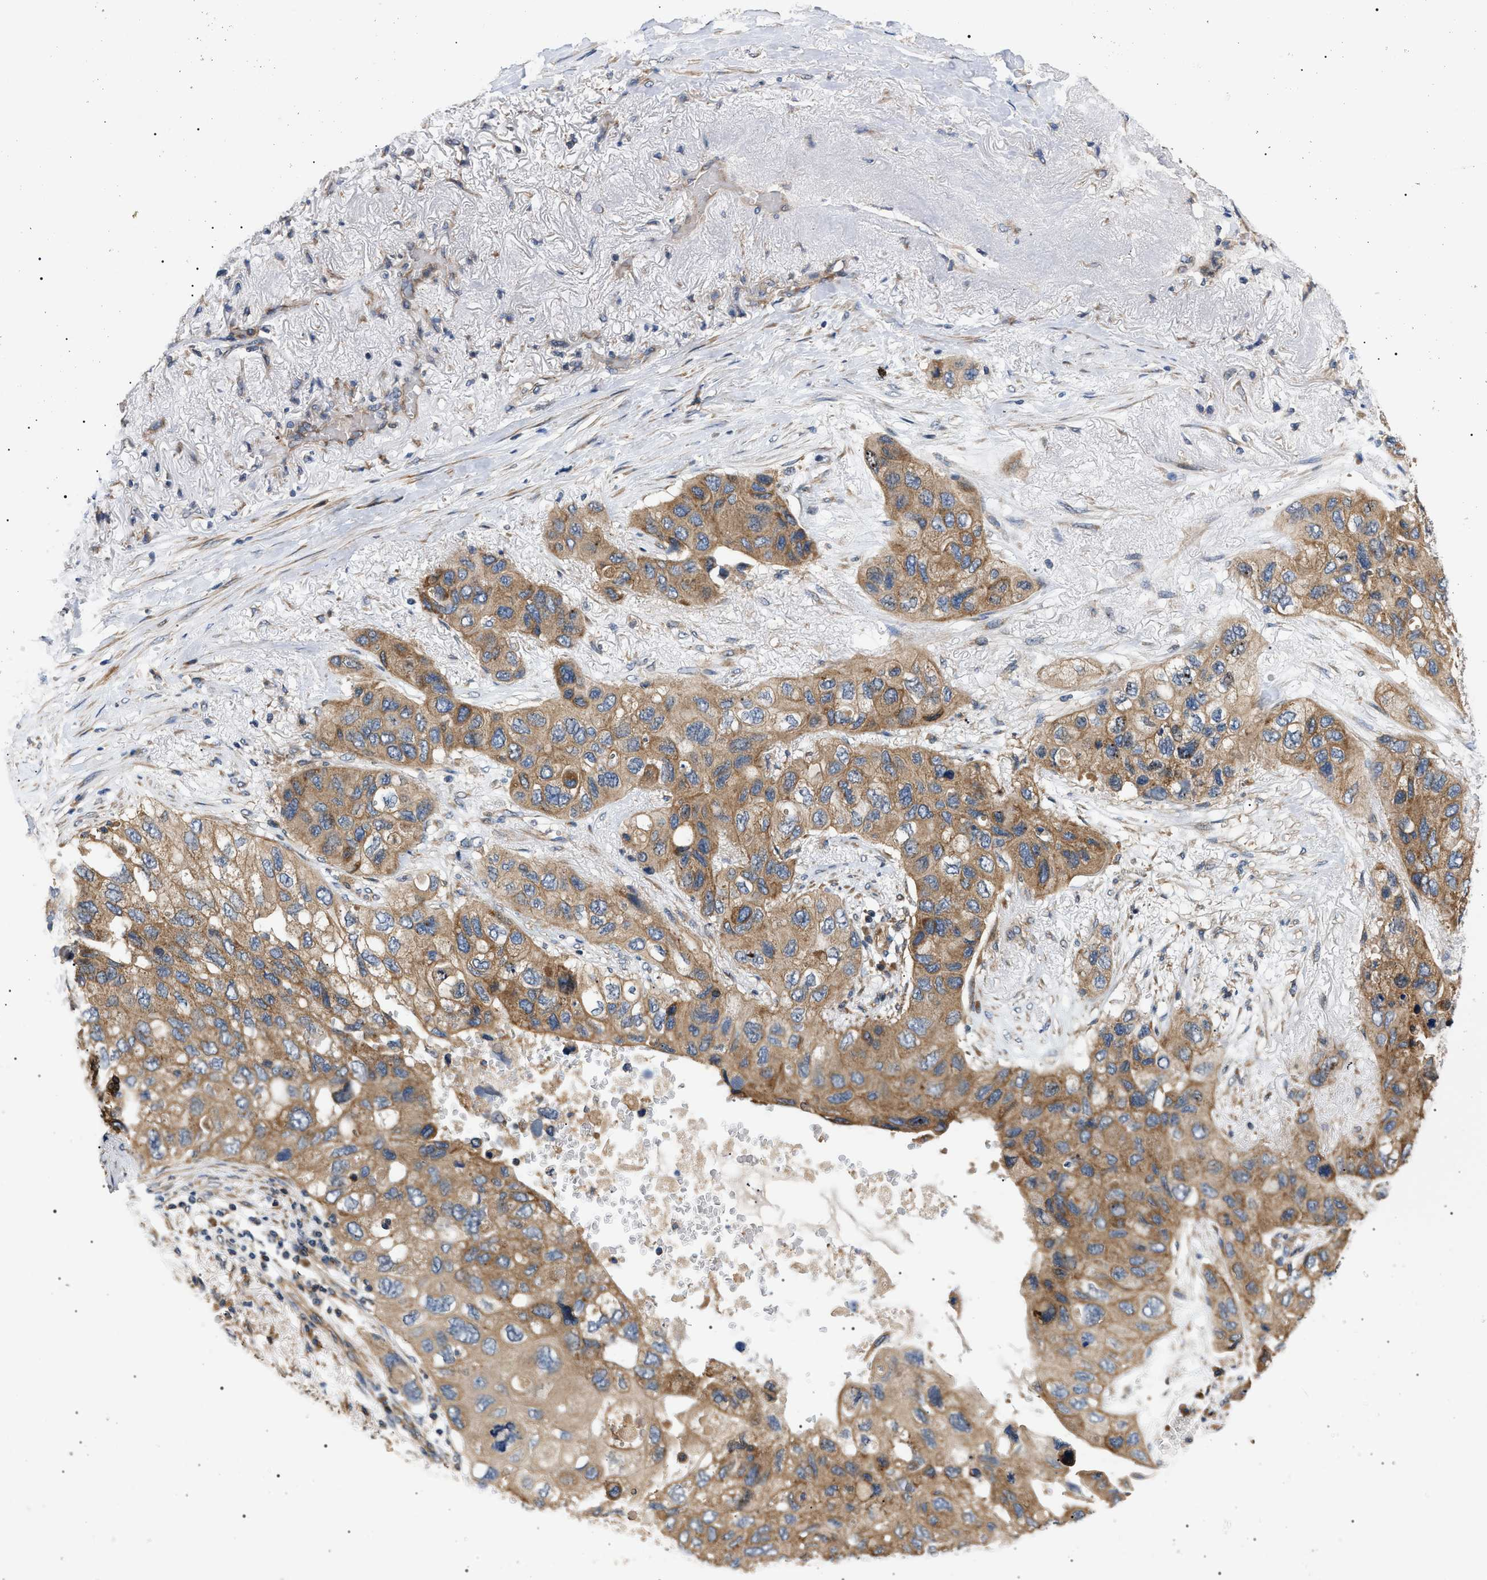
{"staining": {"intensity": "moderate", "quantity": ">75%", "location": "cytoplasmic/membranous"}, "tissue": "lung cancer", "cell_type": "Tumor cells", "image_type": "cancer", "snomed": [{"axis": "morphology", "description": "Squamous cell carcinoma, NOS"}, {"axis": "topography", "description": "Lung"}], "caption": "The immunohistochemical stain highlights moderate cytoplasmic/membranous expression in tumor cells of lung cancer (squamous cell carcinoma) tissue. (DAB IHC, brown staining for protein, blue staining for nuclei).", "gene": "PPM1B", "patient": {"sex": "female", "age": 73}}